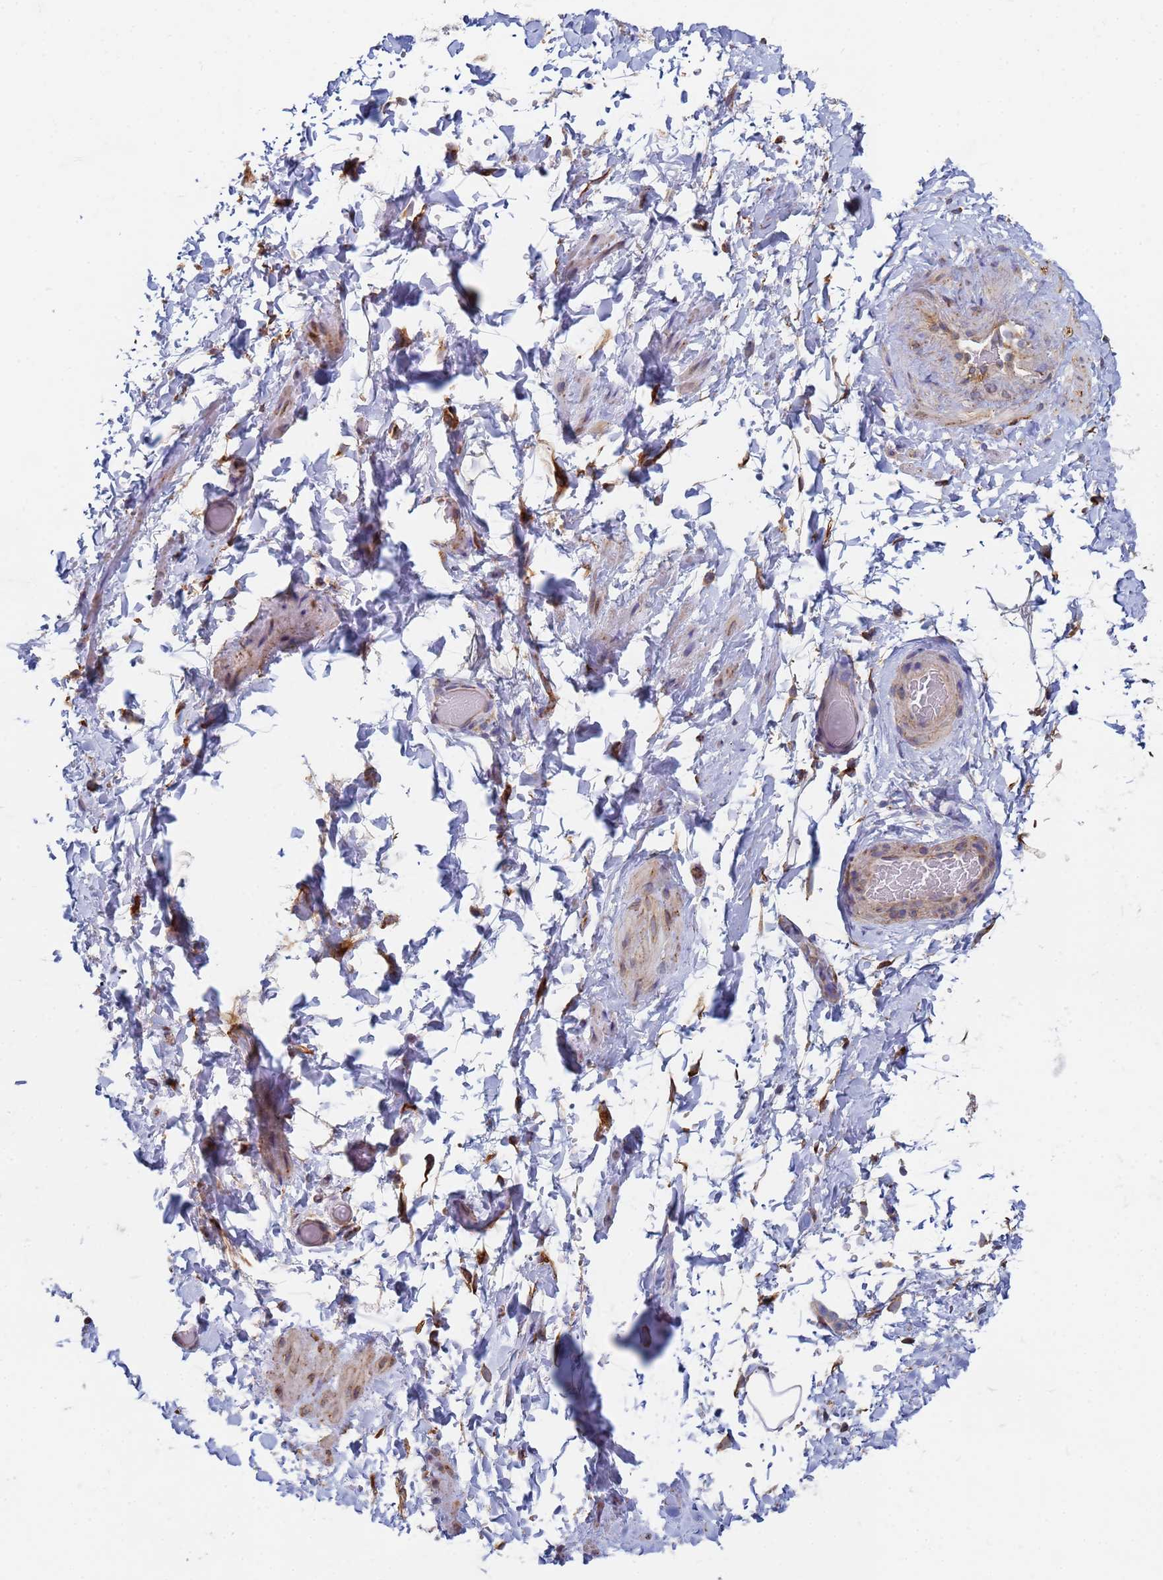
{"staining": {"intensity": "moderate", "quantity": ">75%", "location": "cytoplasmic/membranous"}, "tissue": "adipose tissue", "cell_type": "Adipocytes", "image_type": "normal", "snomed": [{"axis": "morphology", "description": "Normal tissue, NOS"}, {"axis": "topography", "description": "Soft tissue"}, {"axis": "topography", "description": "Vascular tissue"}], "caption": "Immunohistochemistry histopathology image of benign human adipose tissue stained for a protein (brown), which shows medium levels of moderate cytoplasmic/membranous staining in about >75% of adipocytes.", "gene": "GDAP2", "patient": {"sex": "male", "age": 41}}